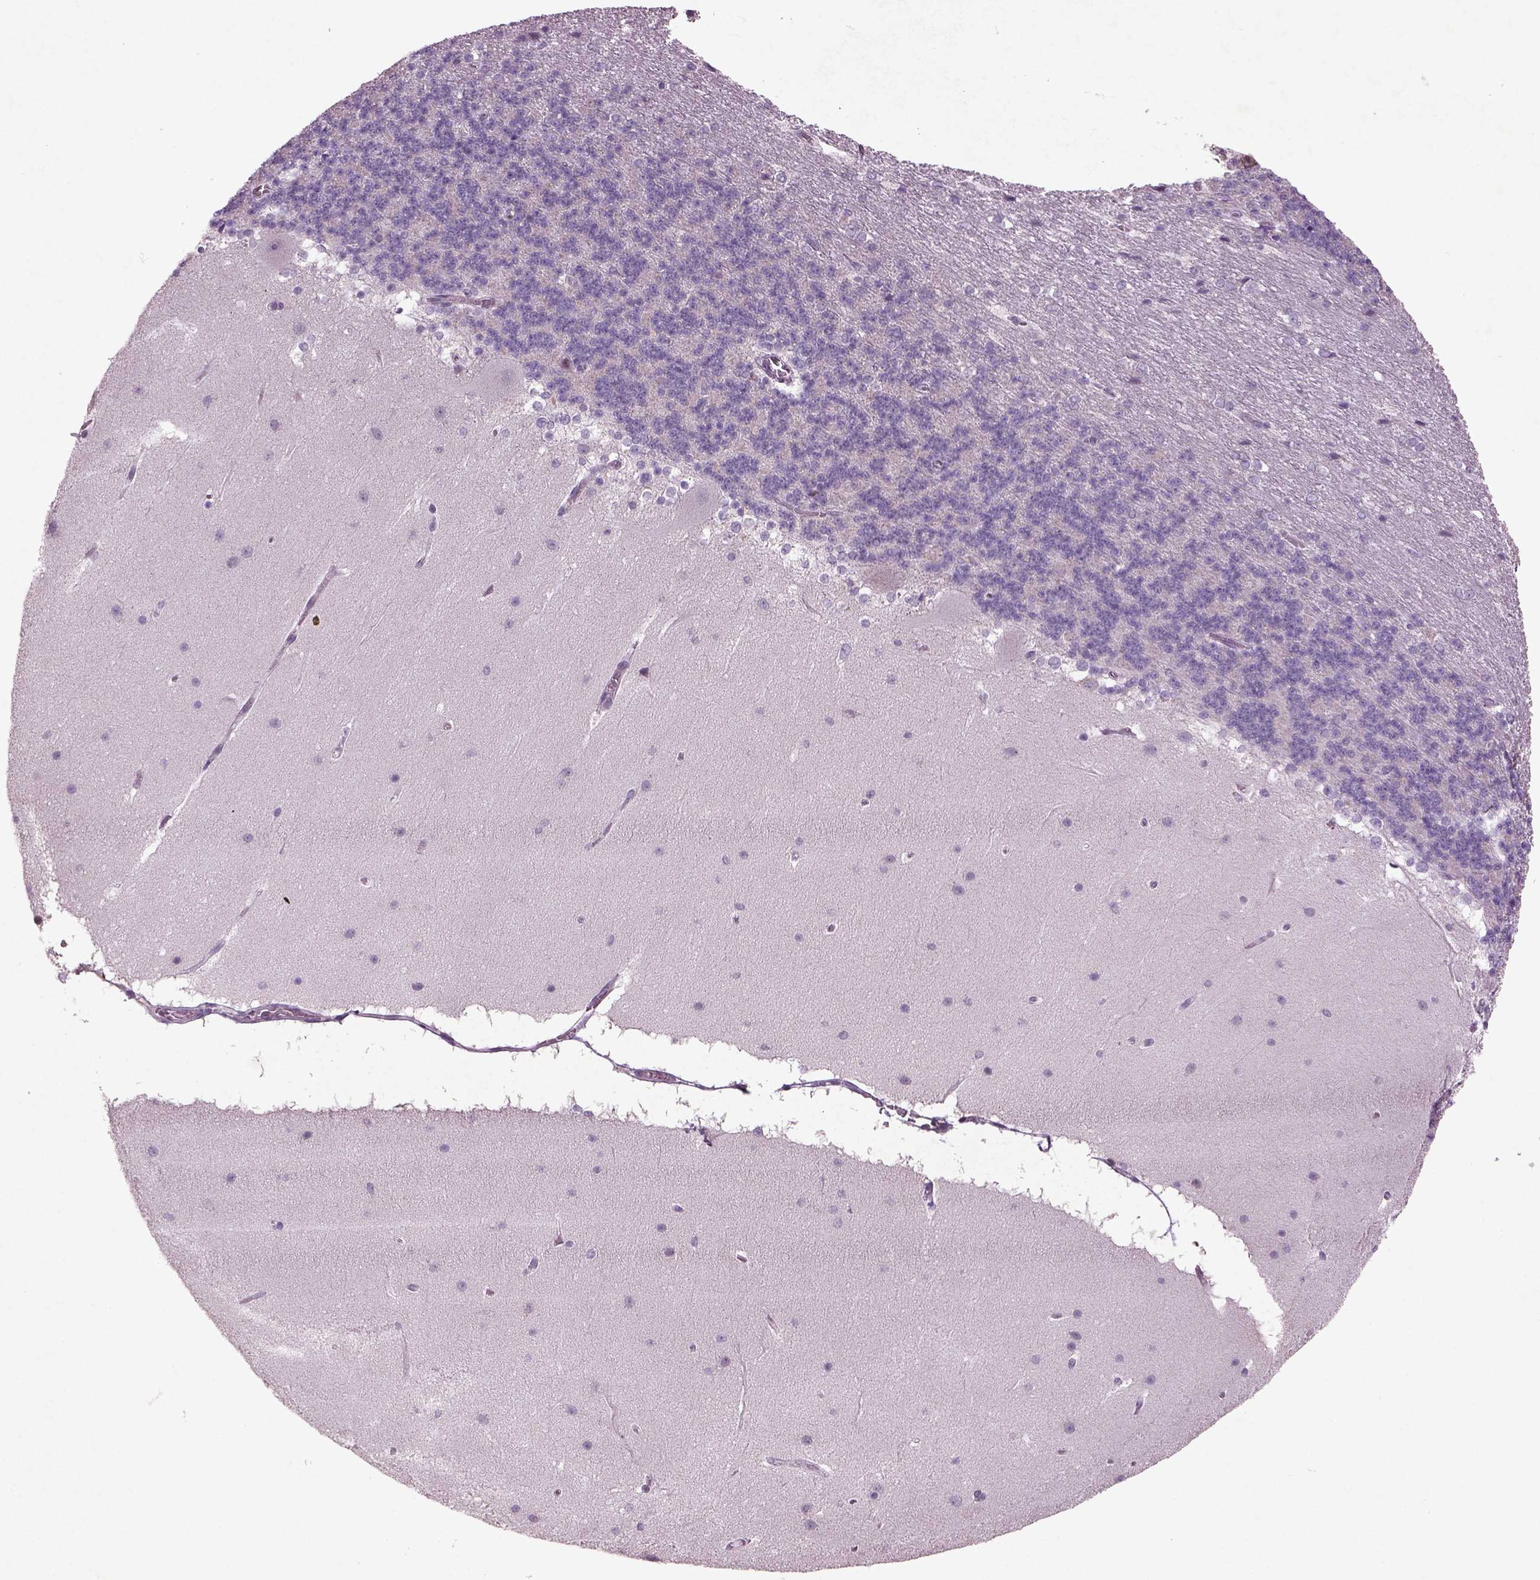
{"staining": {"intensity": "negative", "quantity": "none", "location": "none"}, "tissue": "cerebellum", "cell_type": "Cells in granular layer", "image_type": "normal", "snomed": [{"axis": "morphology", "description": "Normal tissue, NOS"}, {"axis": "topography", "description": "Cerebellum"}], "caption": "Immunohistochemistry (IHC) micrograph of unremarkable cerebellum: human cerebellum stained with DAB reveals no significant protein expression in cells in granular layer.", "gene": "PENK", "patient": {"sex": "female", "age": 19}}